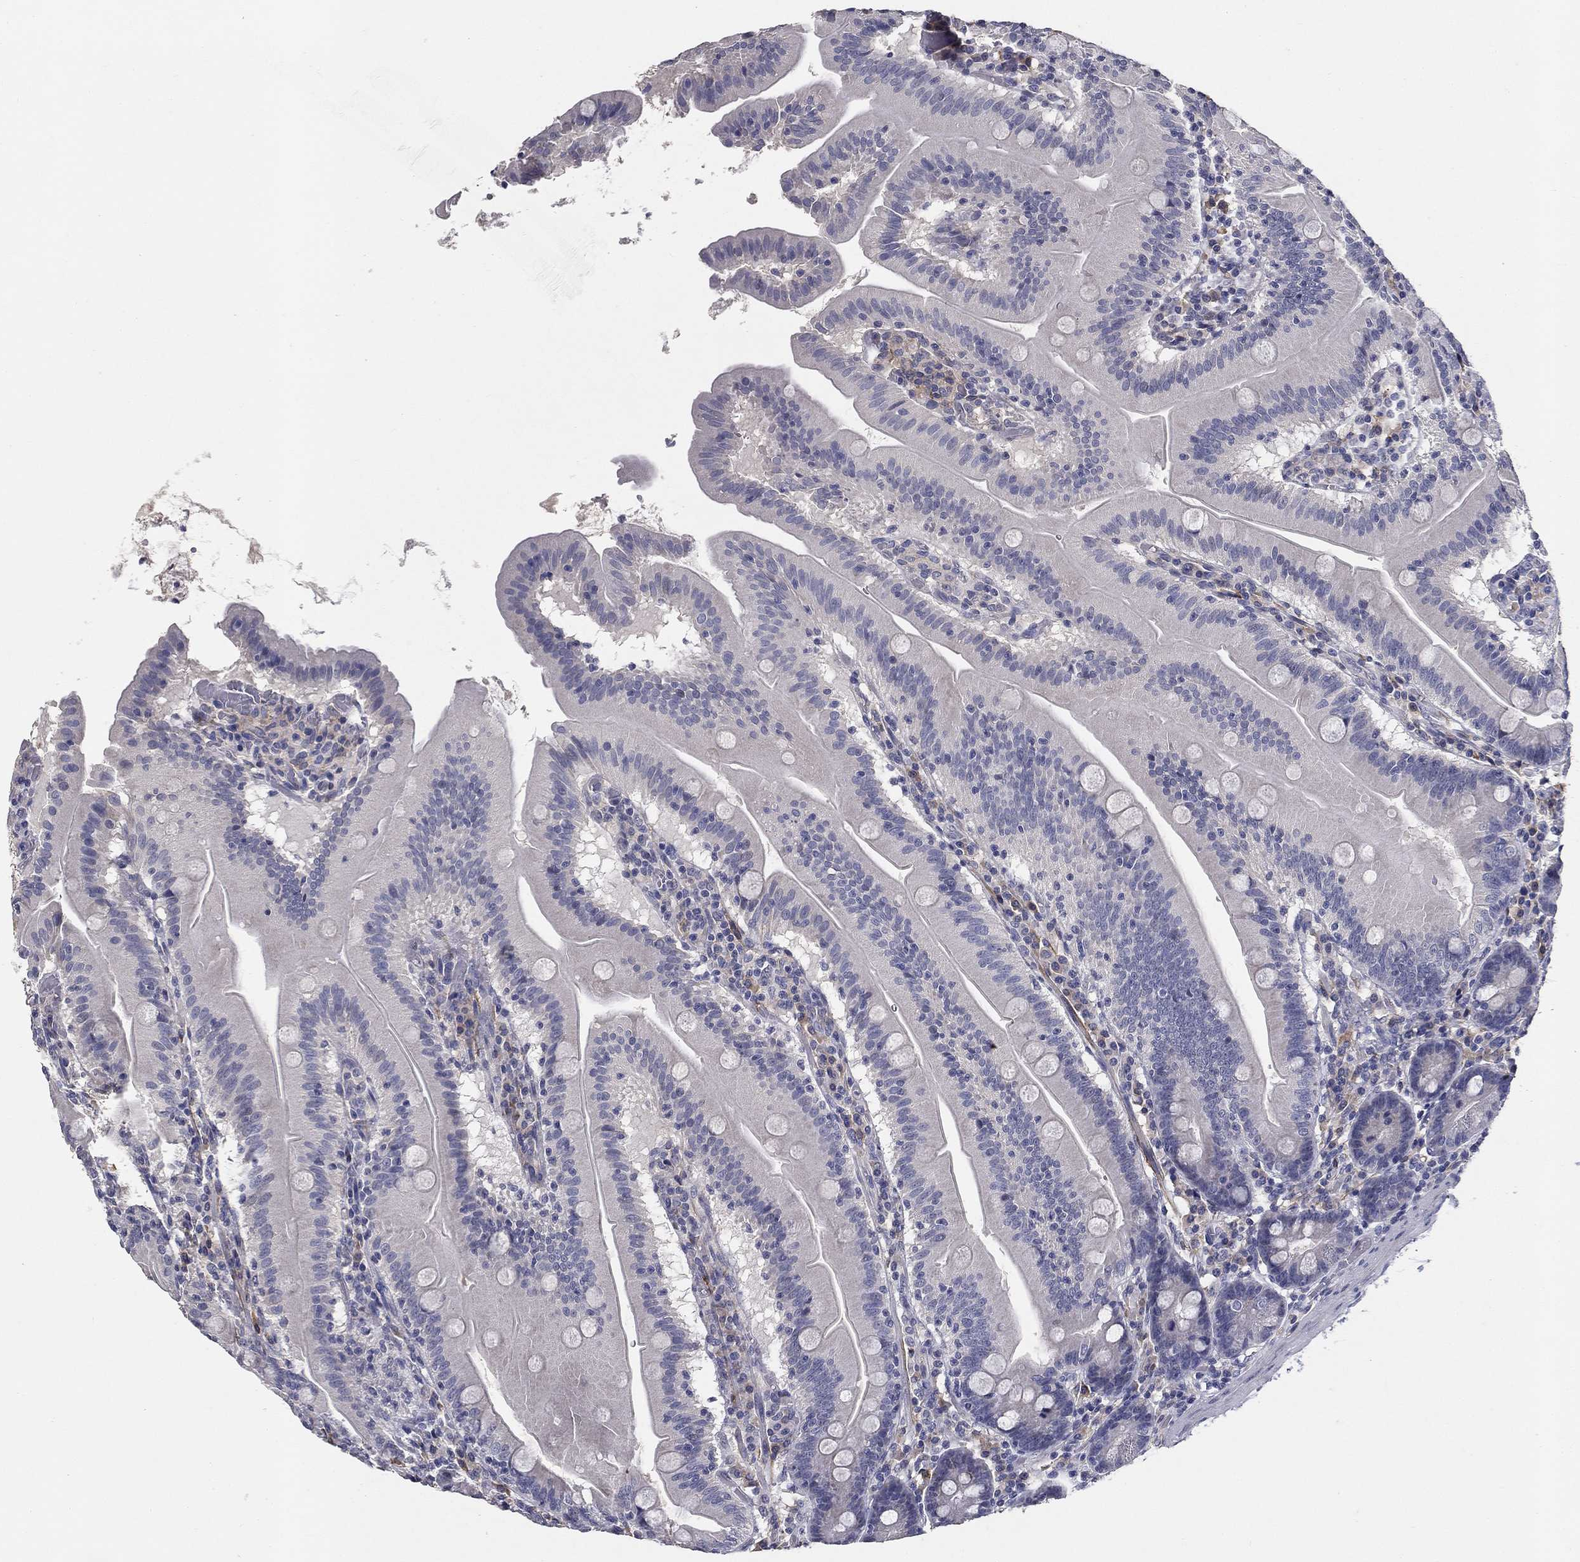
{"staining": {"intensity": "negative", "quantity": "none", "location": "none"}, "tissue": "small intestine", "cell_type": "Glandular cells", "image_type": "normal", "snomed": [{"axis": "morphology", "description": "Normal tissue, NOS"}, {"axis": "topography", "description": "Small intestine"}], "caption": "Immunohistochemical staining of unremarkable small intestine shows no significant expression in glandular cells. The staining is performed using DAB (3,3'-diaminobenzidine) brown chromogen with nuclei counter-stained in using hematoxylin.", "gene": "CD274", "patient": {"sex": "male", "age": 37}}